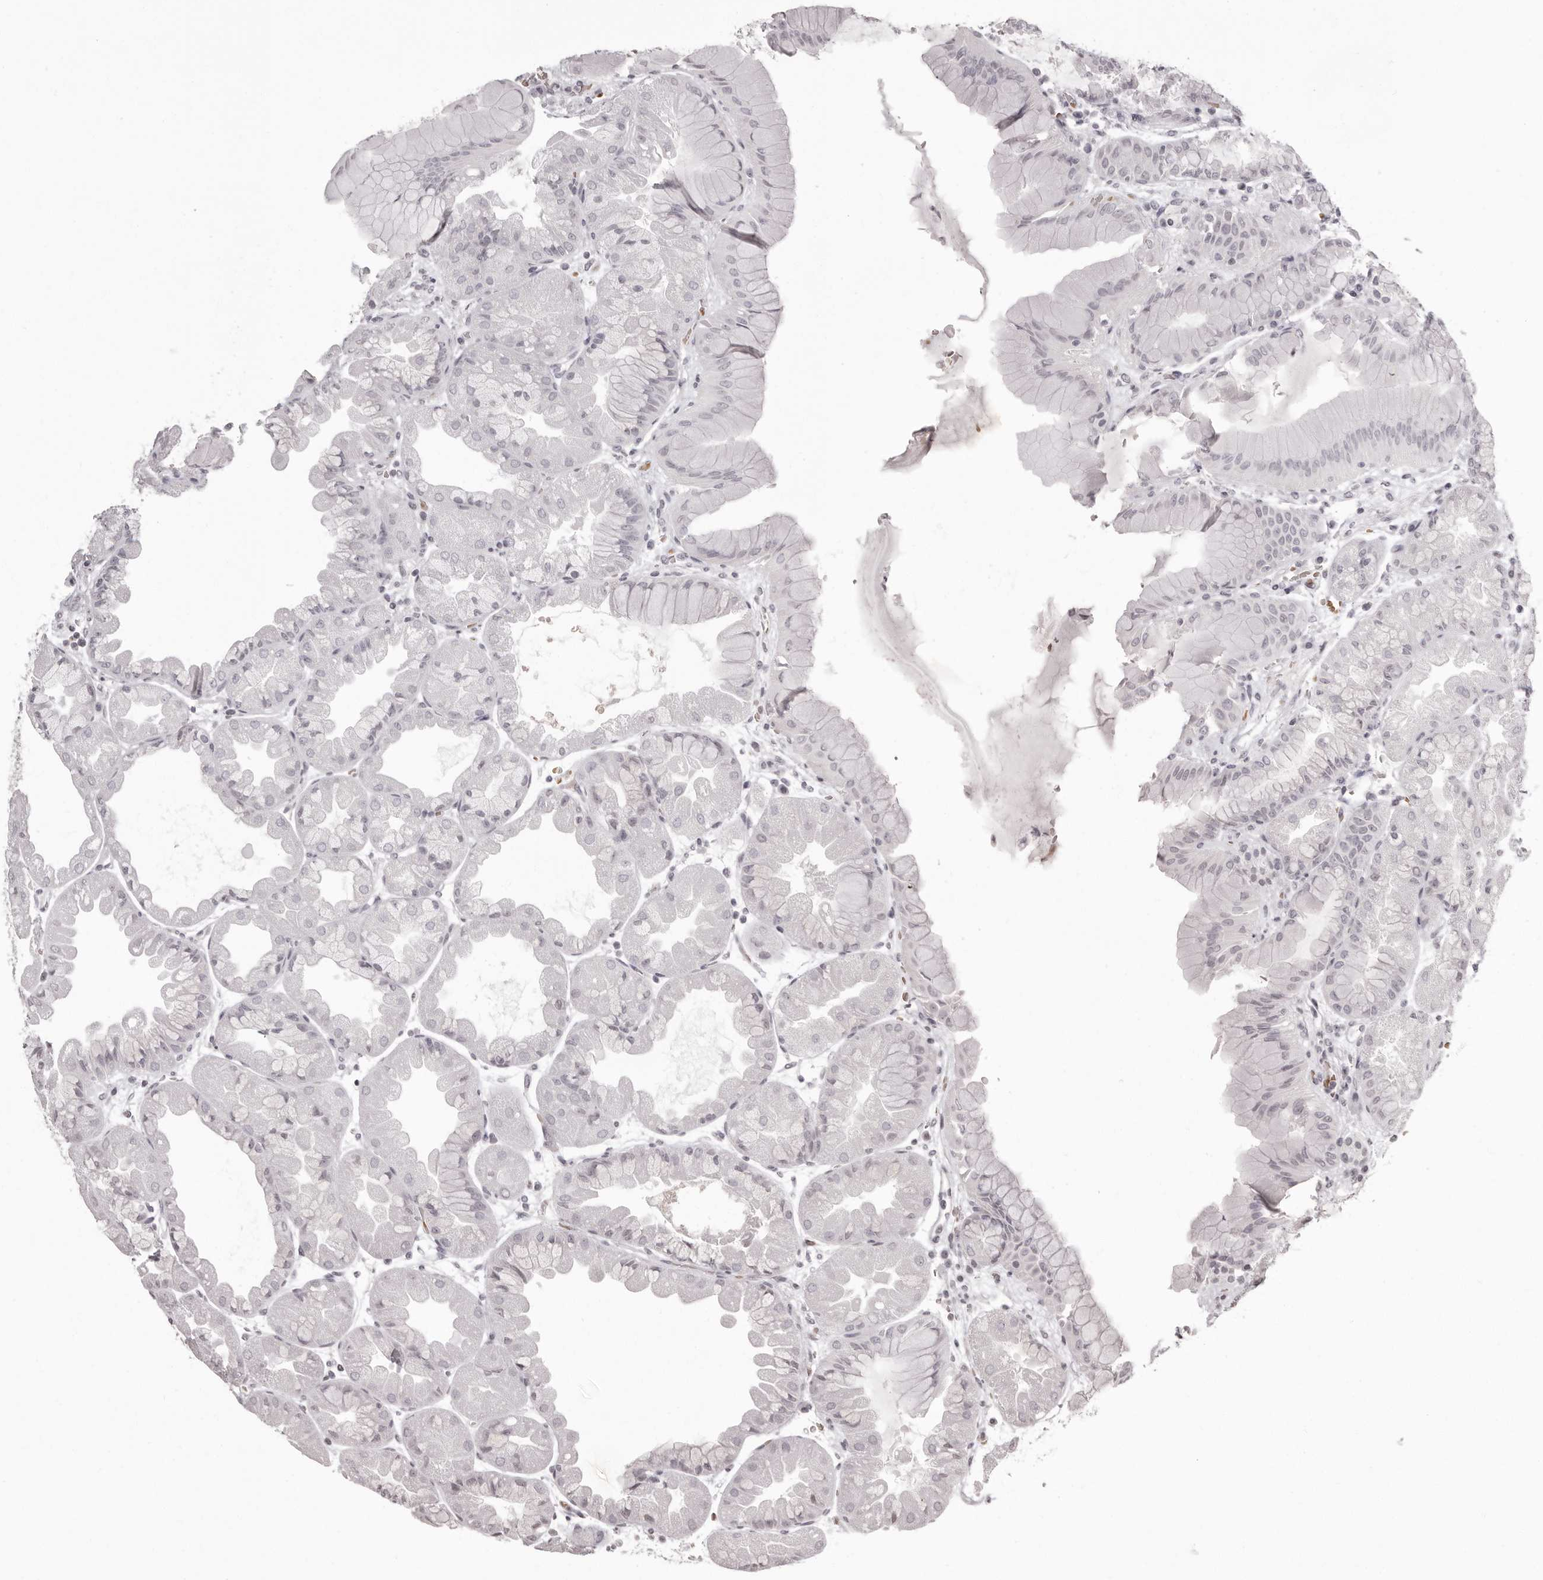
{"staining": {"intensity": "weak", "quantity": "25%-75%", "location": "cytoplasmic/membranous"}, "tissue": "stomach", "cell_type": "Glandular cells", "image_type": "normal", "snomed": [{"axis": "morphology", "description": "Normal tissue, NOS"}, {"axis": "topography", "description": "Stomach, upper"}], "caption": "This is an image of immunohistochemistry staining of normal stomach, which shows weak staining in the cytoplasmic/membranous of glandular cells.", "gene": "C8orf74", "patient": {"sex": "male", "age": 47}}